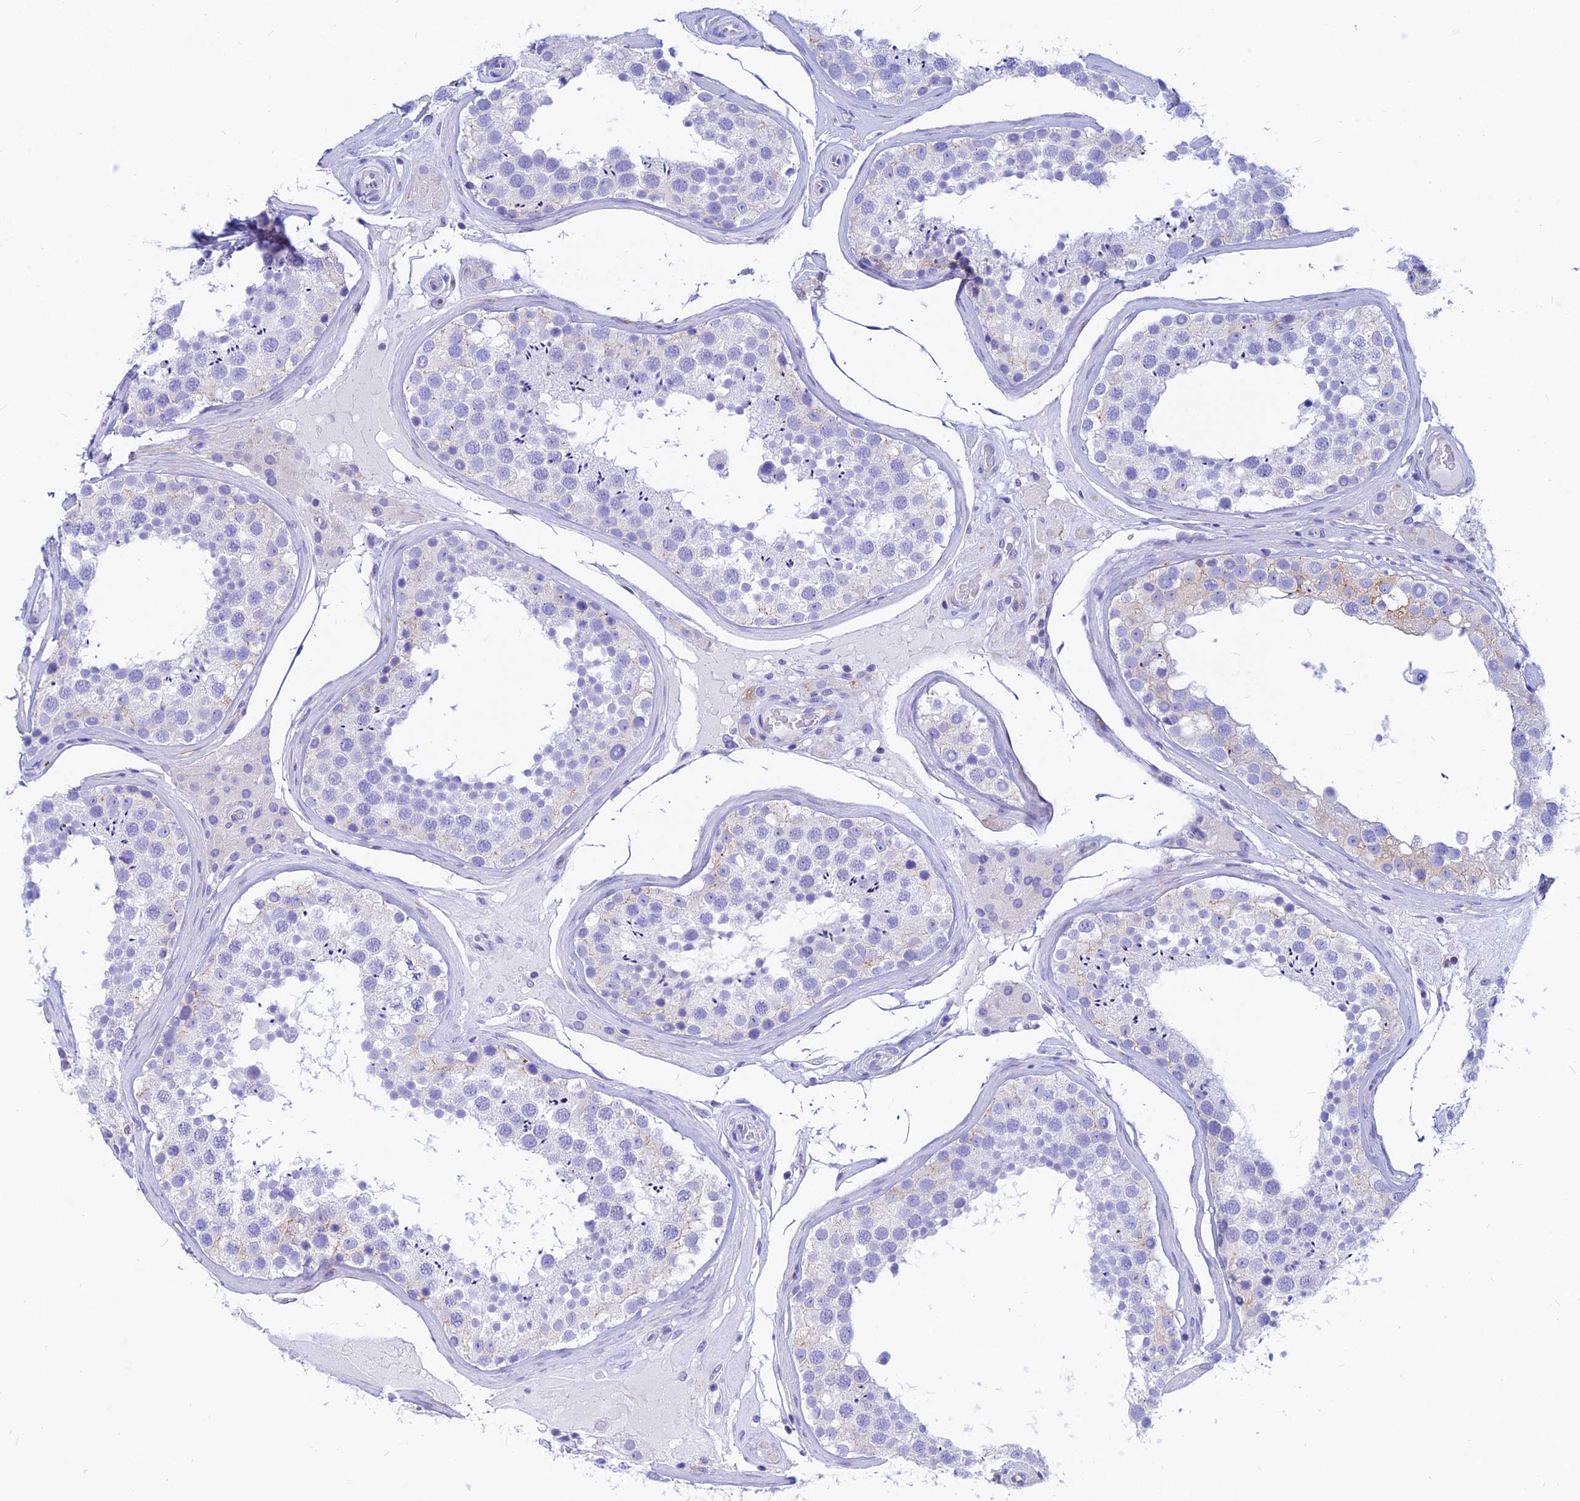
{"staining": {"intensity": "negative", "quantity": "none", "location": "none"}, "tissue": "testis", "cell_type": "Cells in seminiferous ducts", "image_type": "normal", "snomed": [{"axis": "morphology", "description": "Normal tissue, NOS"}, {"axis": "topography", "description": "Testis"}], "caption": "IHC photomicrograph of benign human testis stained for a protein (brown), which demonstrates no staining in cells in seminiferous ducts.", "gene": "CNOT6", "patient": {"sex": "male", "age": 46}}